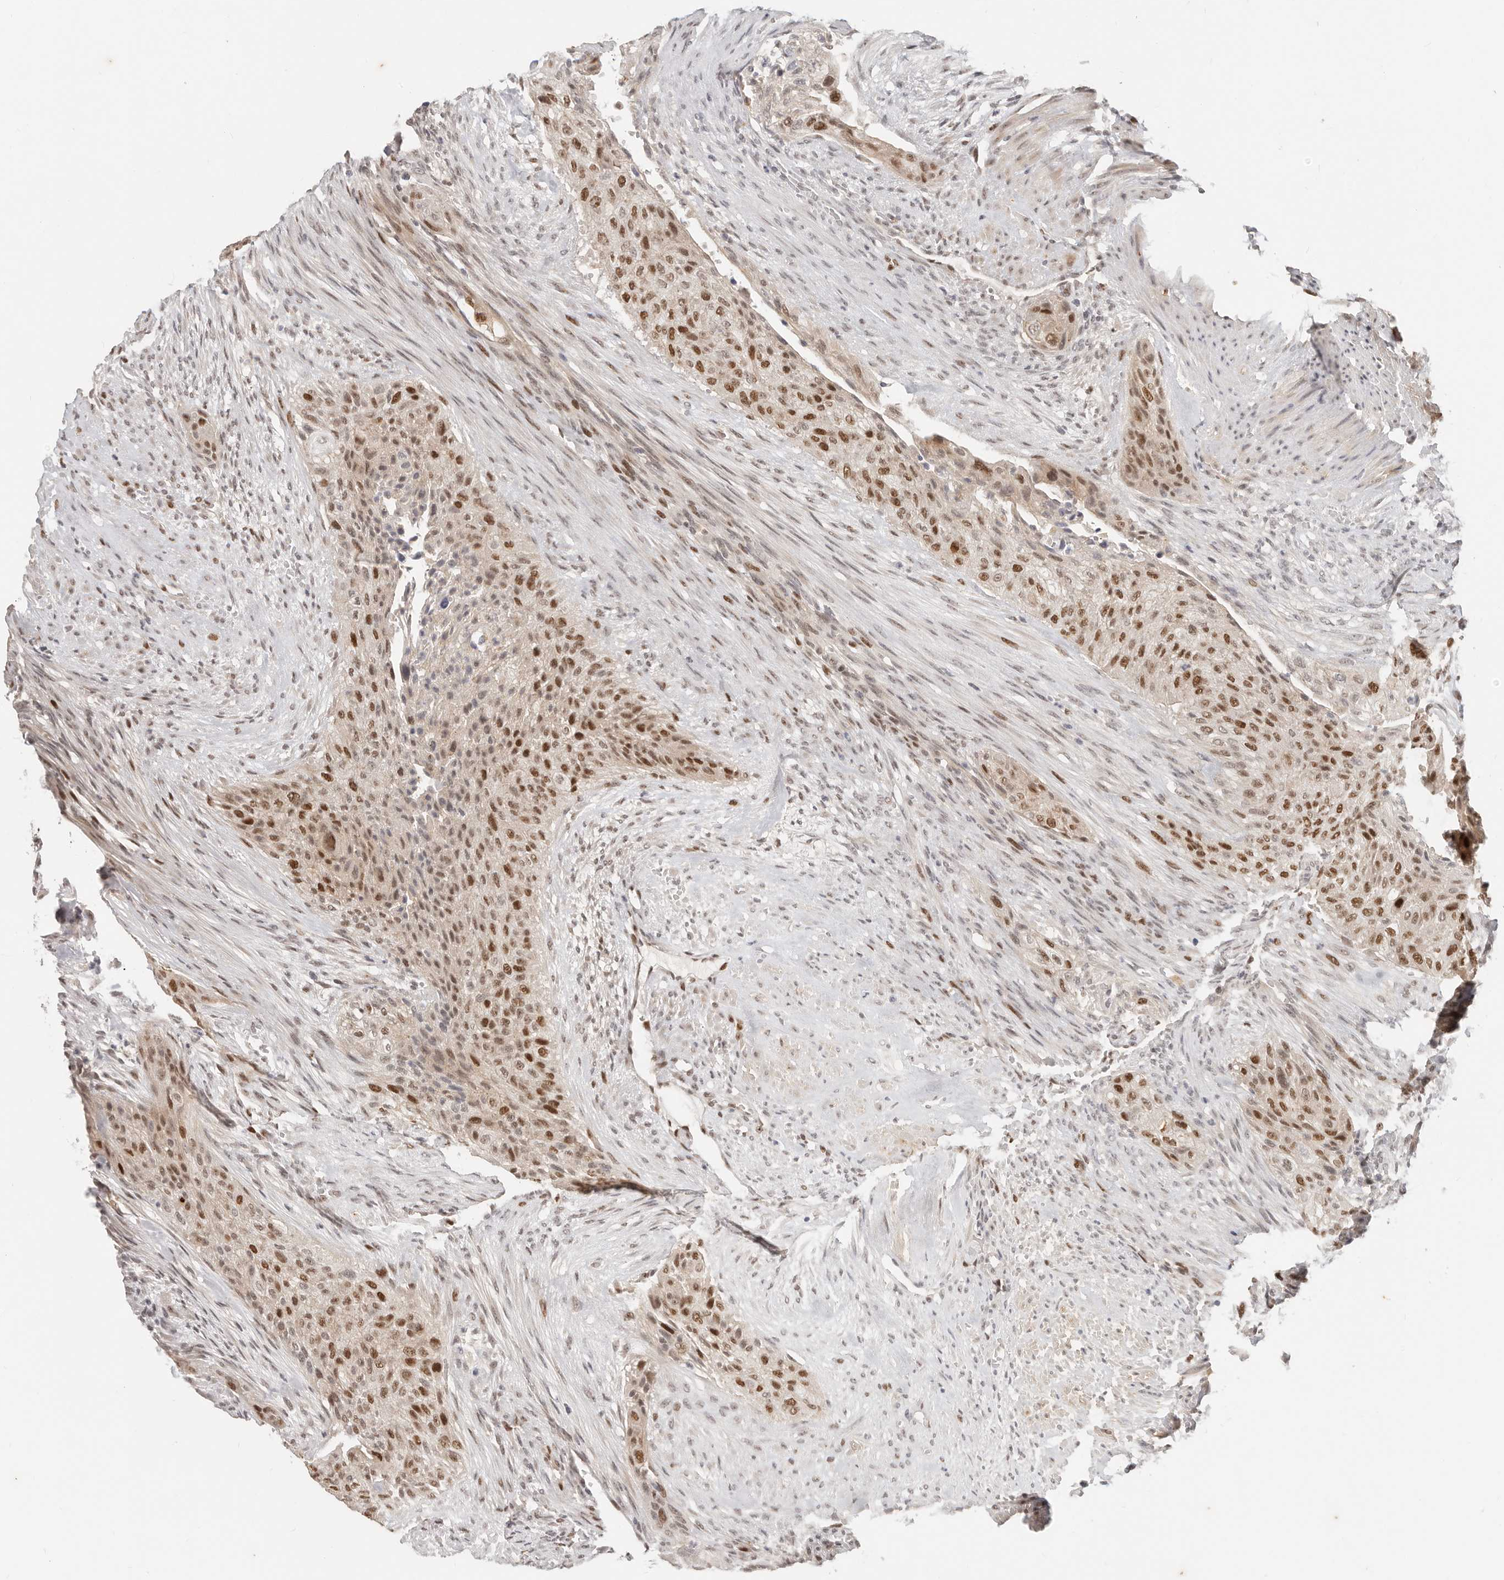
{"staining": {"intensity": "moderate", "quantity": ">75%", "location": "nuclear"}, "tissue": "urothelial cancer", "cell_type": "Tumor cells", "image_type": "cancer", "snomed": [{"axis": "morphology", "description": "Urothelial carcinoma, High grade"}, {"axis": "topography", "description": "Urinary bladder"}], "caption": "Urothelial cancer stained with a protein marker shows moderate staining in tumor cells.", "gene": "RFC2", "patient": {"sex": "male", "age": 35}}